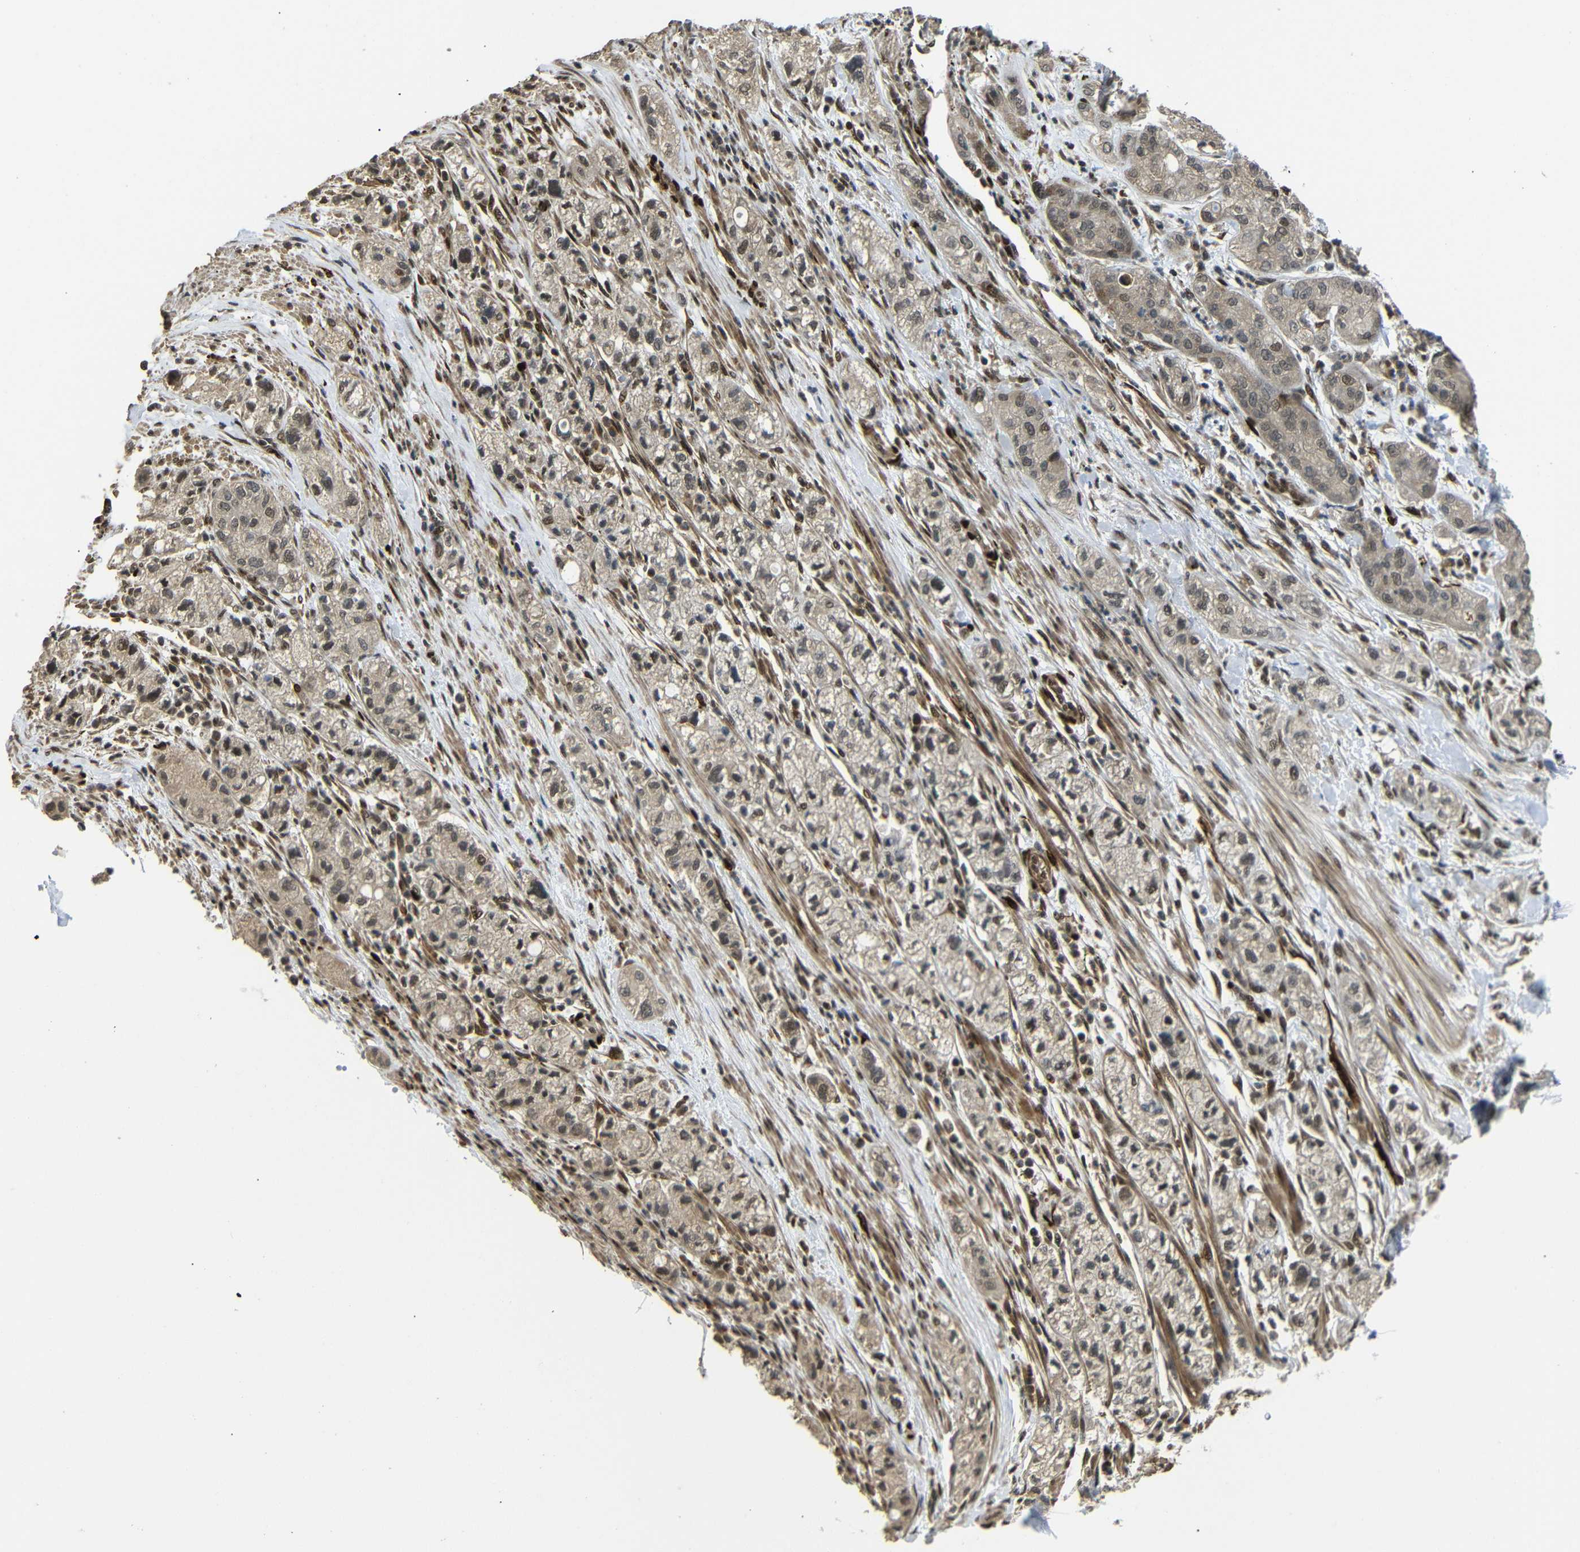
{"staining": {"intensity": "moderate", "quantity": ">75%", "location": "cytoplasmic/membranous,nuclear"}, "tissue": "pancreatic cancer", "cell_type": "Tumor cells", "image_type": "cancer", "snomed": [{"axis": "morphology", "description": "Adenocarcinoma, NOS"}, {"axis": "topography", "description": "Pancreas"}], "caption": "This micrograph shows adenocarcinoma (pancreatic) stained with immunohistochemistry to label a protein in brown. The cytoplasmic/membranous and nuclear of tumor cells show moderate positivity for the protein. Nuclei are counter-stained blue.", "gene": "TBX2", "patient": {"sex": "female", "age": 78}}